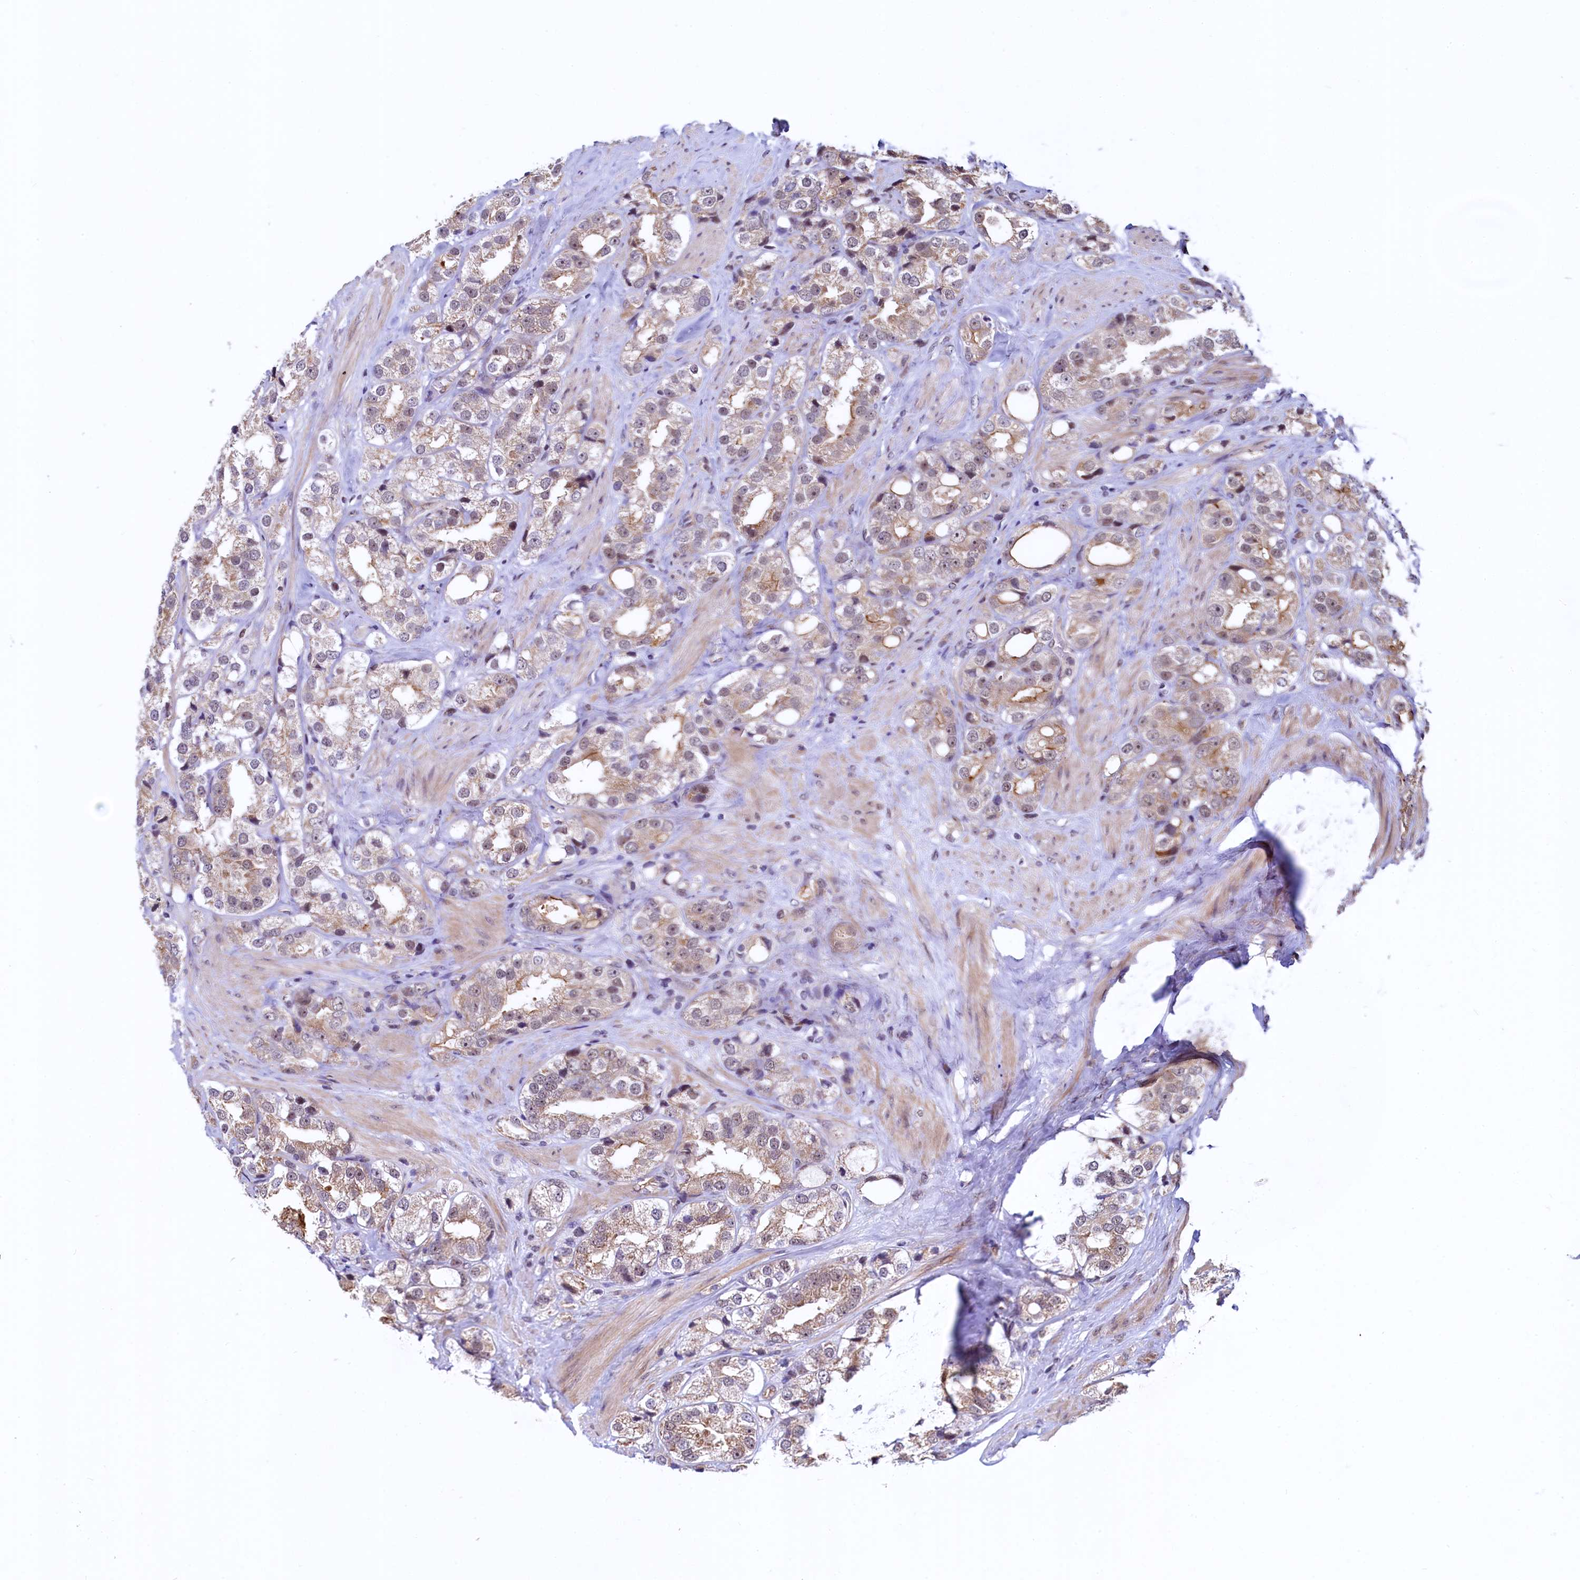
{"staining": {"intensity": "moderate", "quantity": ">75%", "location": "cytoplasmic/membranous"}, "tissue": "prostate cancer", "cell_type": "Tumor cells", "image_type": "cancer", "snomed": [{"axis": "morphology", "description": "Adenocarcinoma, NOS"}, {"axis": "topography", "description": "Prostate"}], "caption": "A high-resolution photomicrograph shows immunohistochemistry staining of prostate cancer, which displays moderate cytoplasmic/membranous staining in approximately >75% of tumor cells.", "gene": "RBFA", "patient": {"sex": "male", "age": 79}}